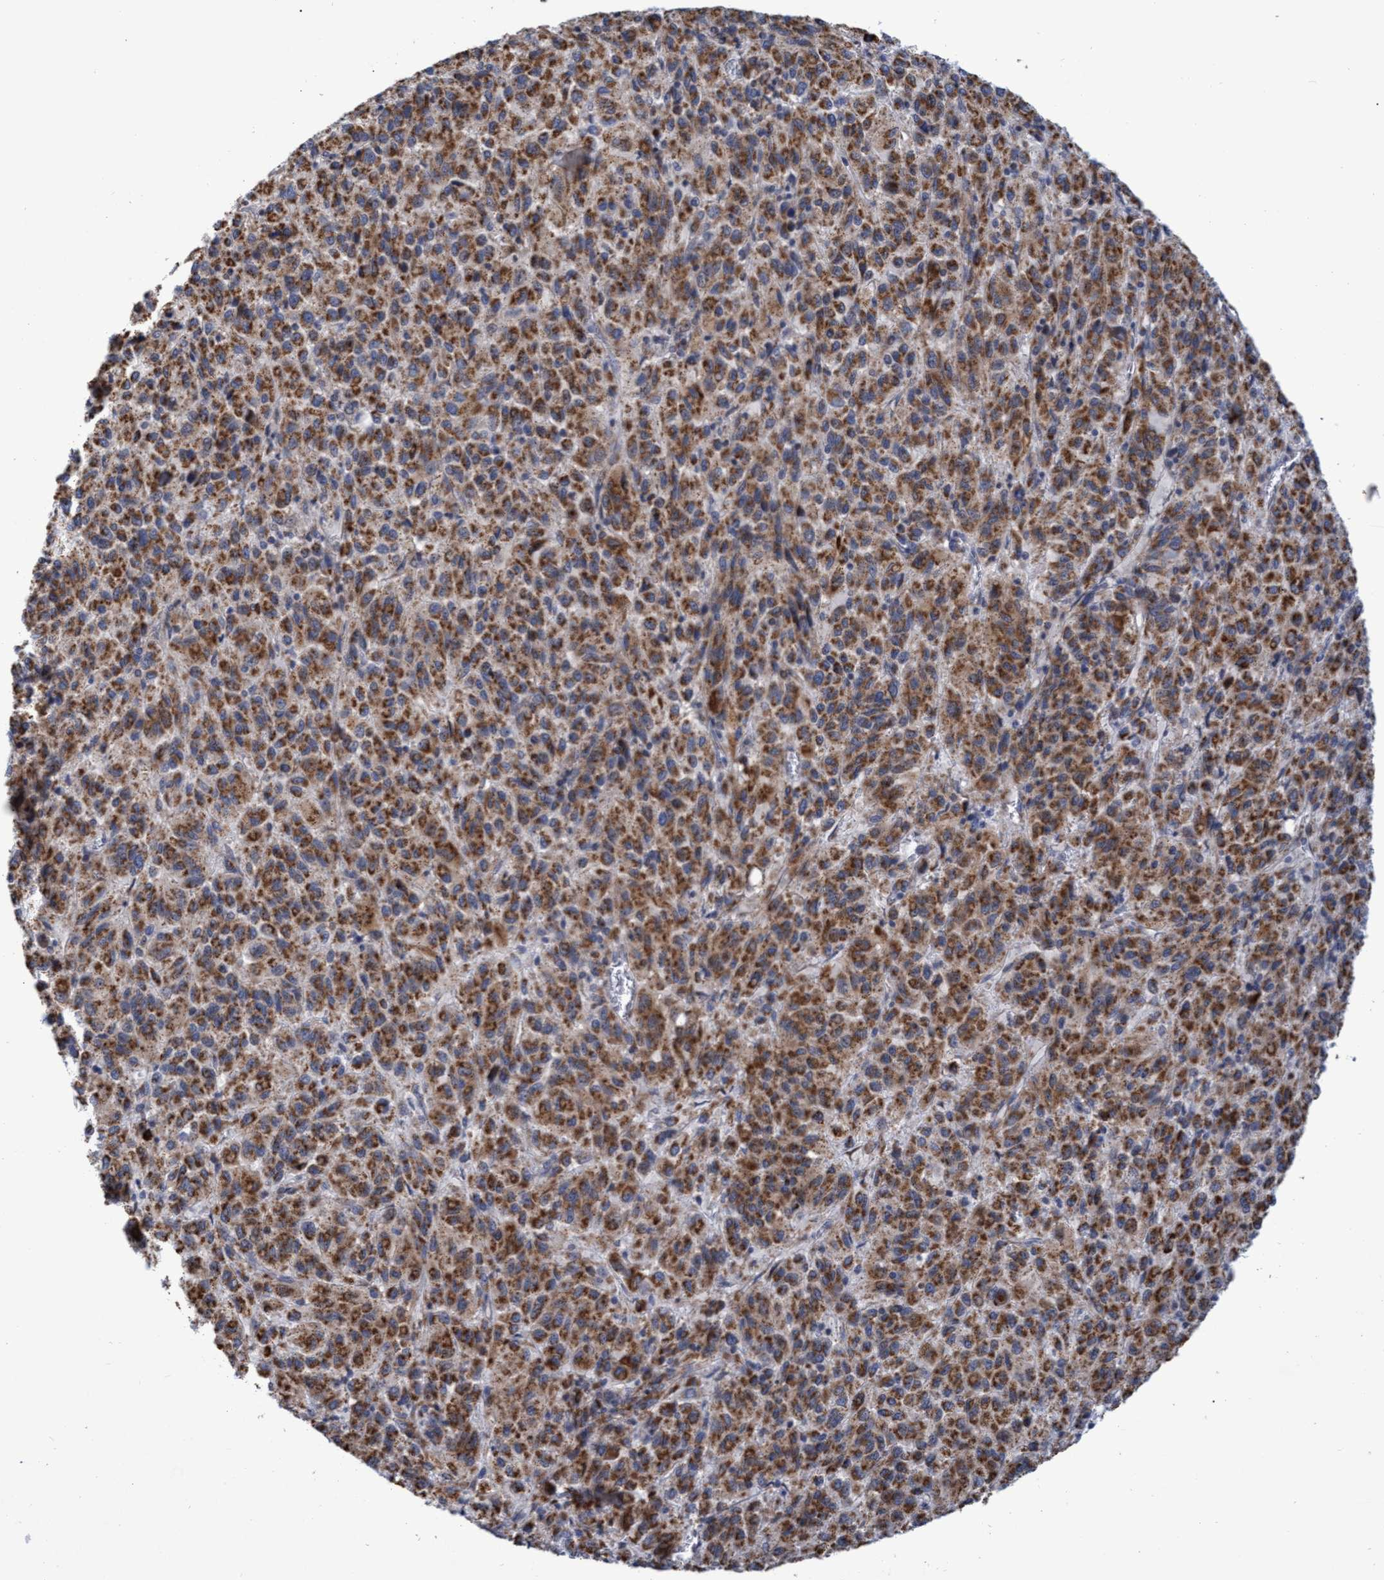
{"staining": {"intensity": "moderate", "quantity": ">75%", "location": "cytoplasmic/membranous"}, "tissue": "melanoma", "cell_type": "Tumor cells", "image_type": "cancer", "snomed": [{"axis": "morphology", "description": "Malignant melanoma, Metastatic site"}, {"axis": "topography", "description": "Lung"}], "caption": "Protein expression analysis of melanoma exhibits moderate cytoplasmic/membranous positivity in approximately >75% of tumor cells. (DAB (3,3'-diaminobenzidine) = brown stain, brightfield microscopy at high magnification).", "gene": "NAT16", "patient": {"sex": "male", "age": 64}}